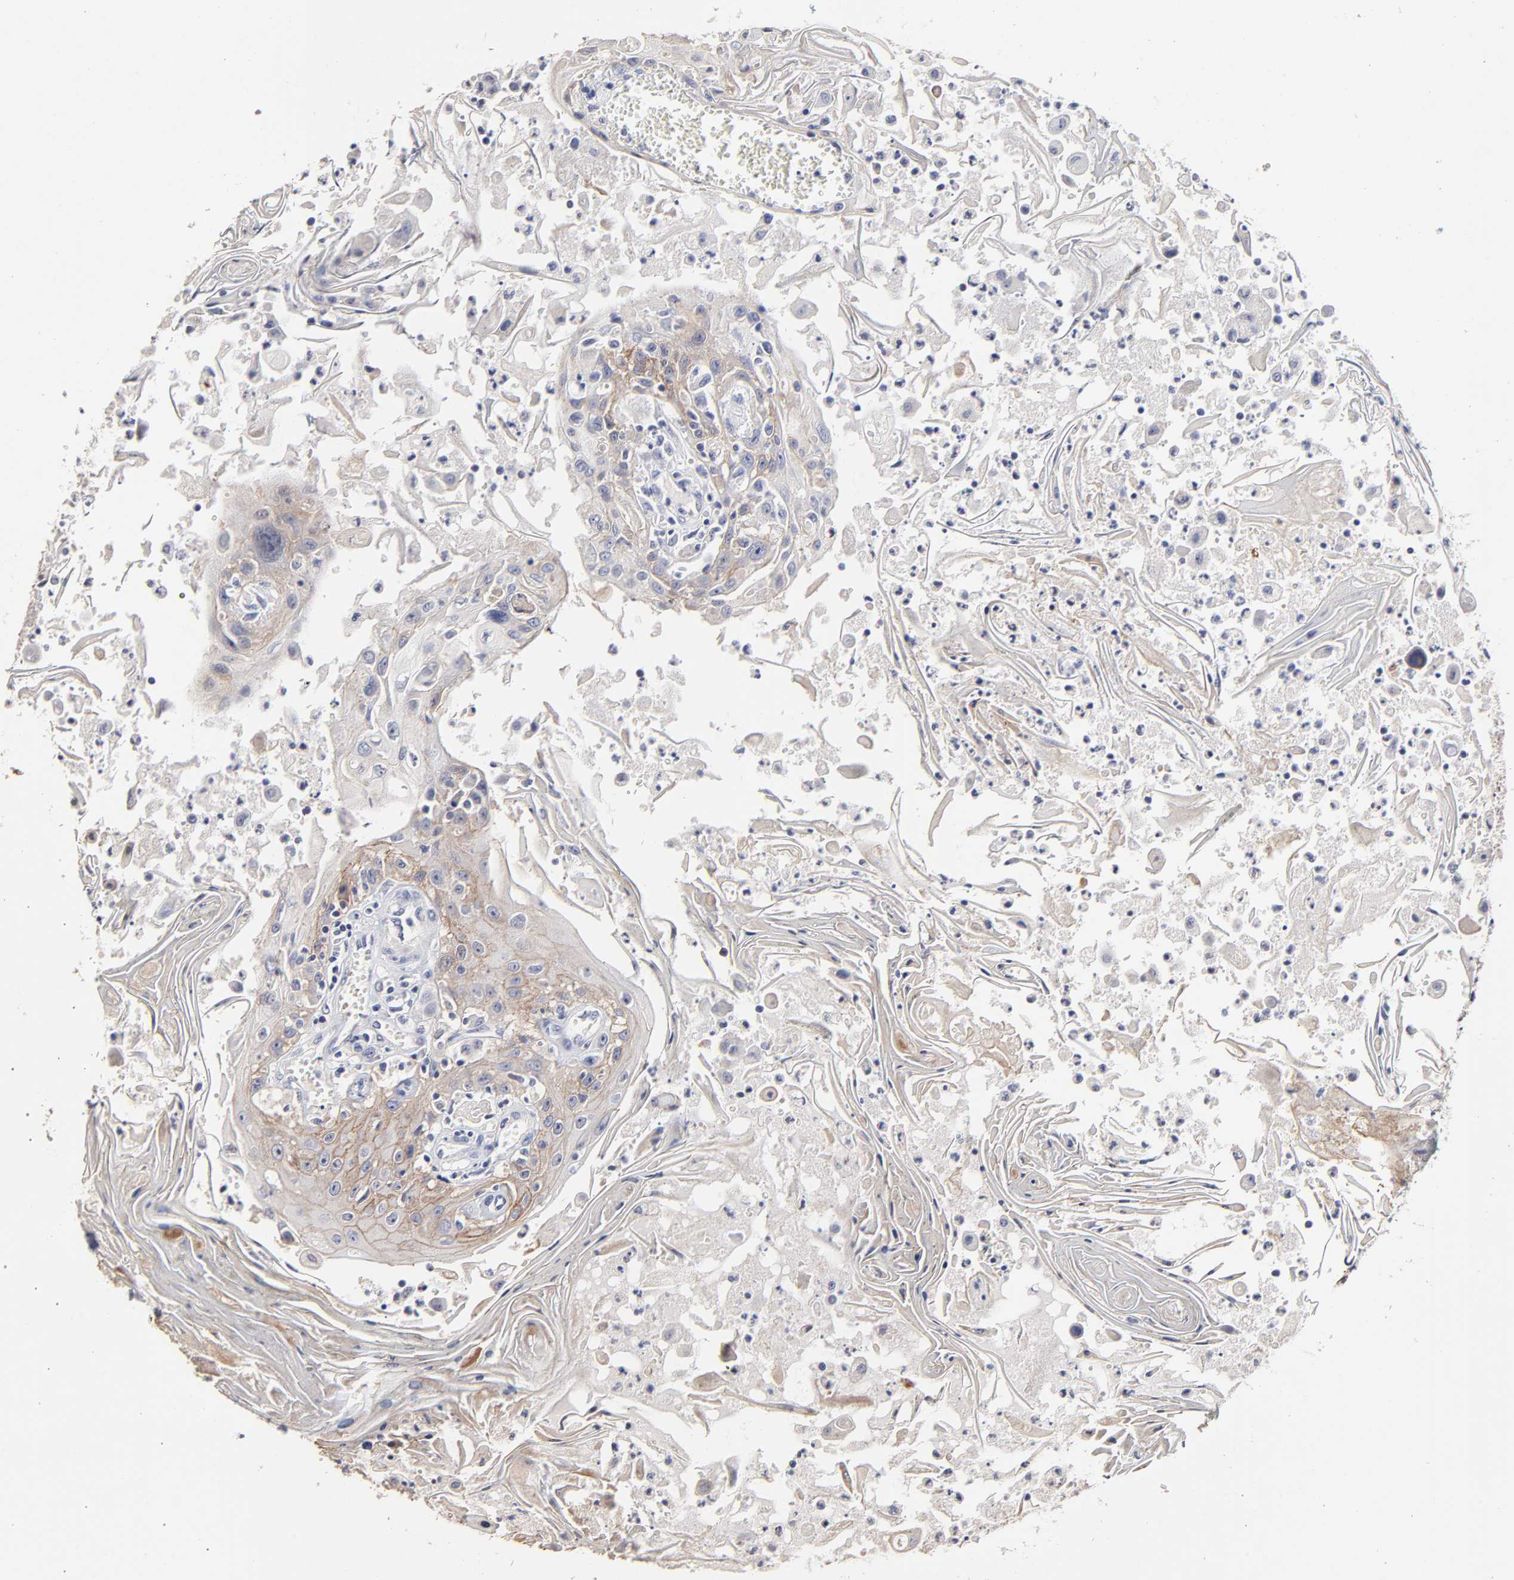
{"staining": {"intensity": "negative", "quantity": "none", "location": "none"}, "tissue": "head and neck cancer", "cell_type": "Tumor cells", "image_type": "cancer", "snomed": [{"axis": "morphology", "description": "Squamous cell carcinoma, NOS"}, {"axis": "topography", "description": "Oral tissue"}, {"axis": "topography", "description": "Head-Neck"}], "caption": "Immunohistochemistry (IHC) photomicrograph of neoplastic tissue: human head and neck cancer (squamous cell carcinoma) stained with DAB (3,3'-diaminobenzidine) exhibits no significant protein staining in tumor cells. The staining was performed using DAB (3,3'-diaminobenzidine) to visualize the protein expression in brown, while the nuclei were stained in blue with hematoxylin (Magnification: 20x).", "gene": "CXADR", "patient": {"sex": "female", "age": 76}}